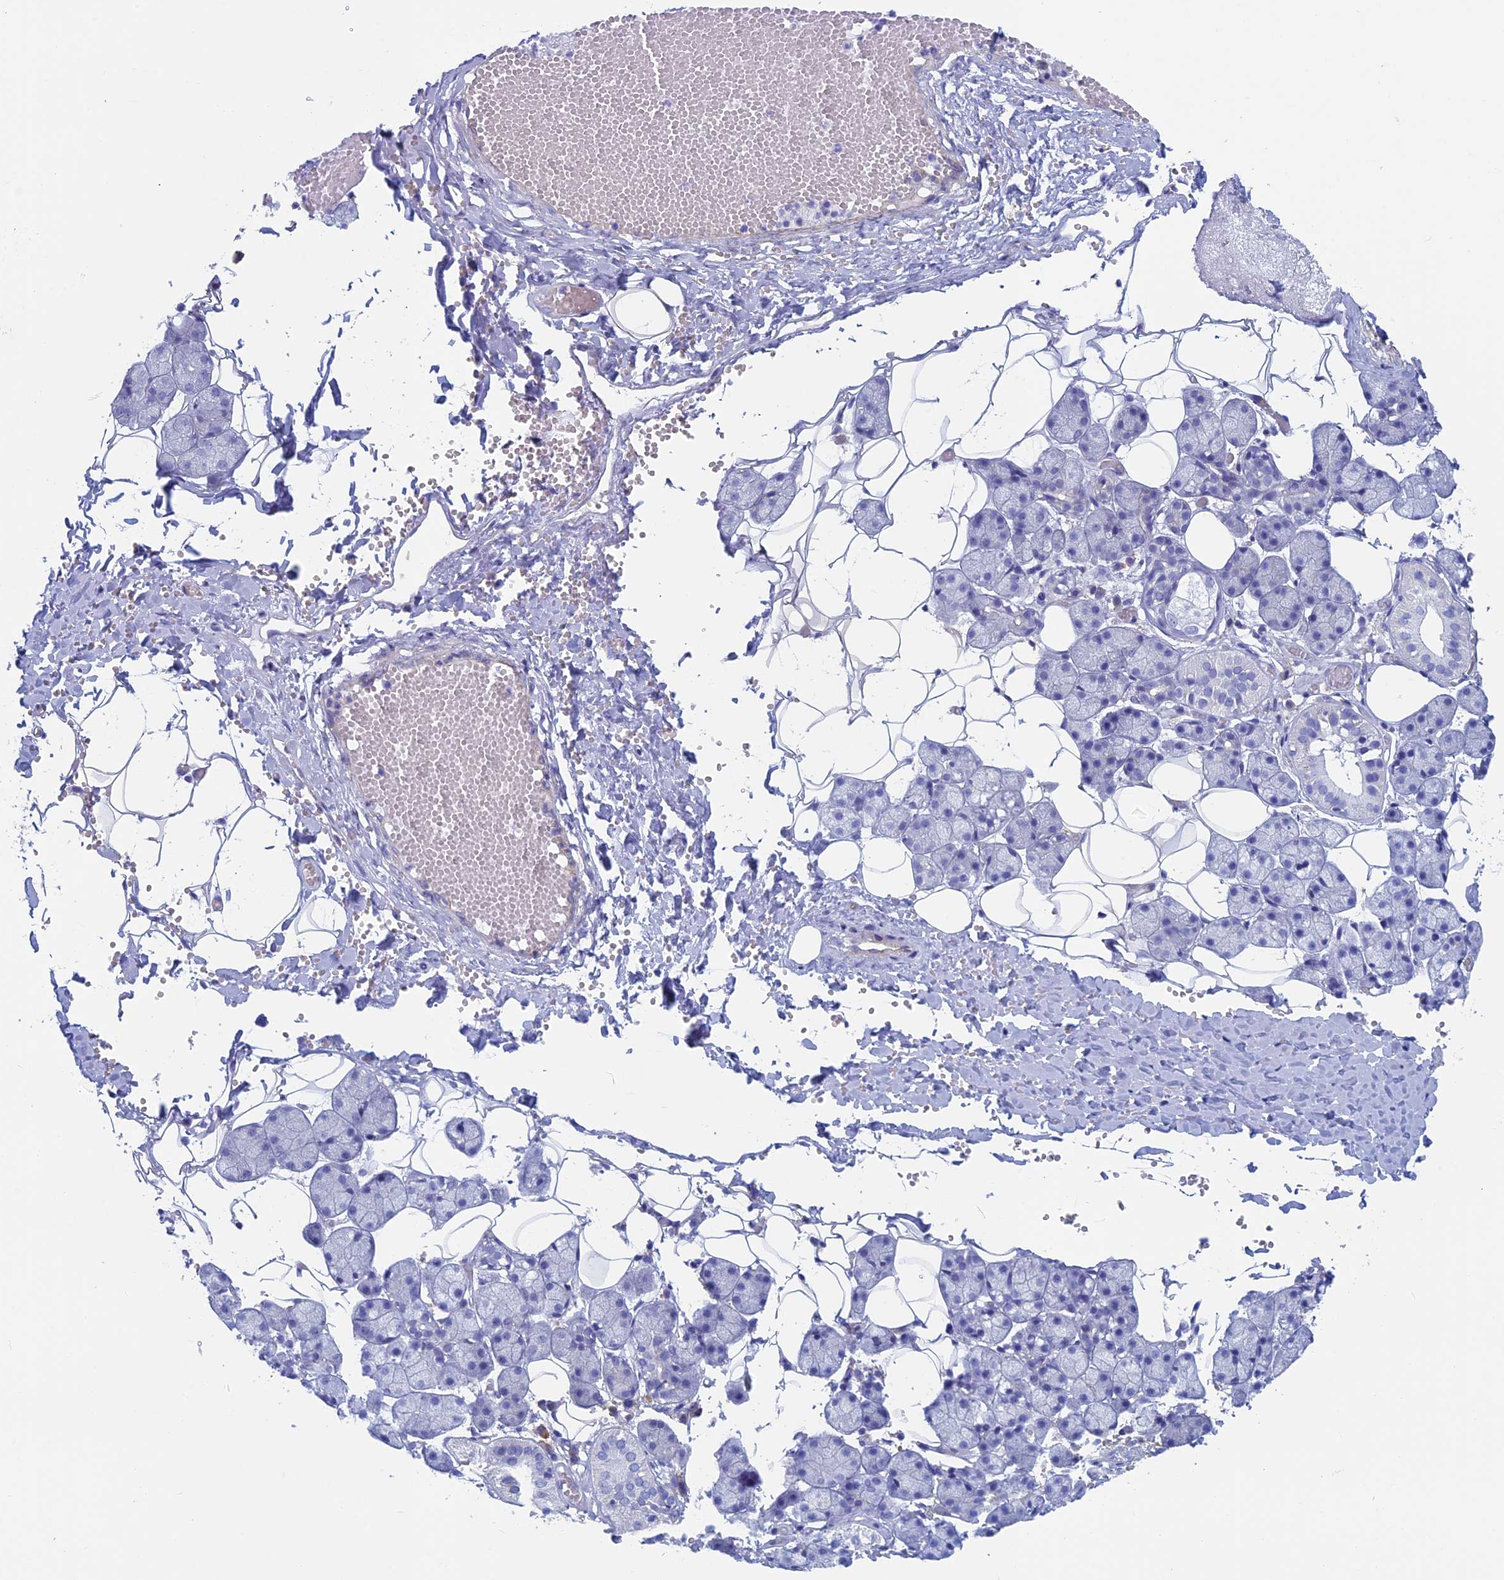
{"staining": {"intensity": "negative", "quantity": "none", "location": "none"}, "tissue": "salivary gland", "cell_type": "Glandular cells", "image_type": "normal", "snomed": [{"axis": "morphology", "description": "Normal tissue, NOS"}, {"axis": "topography", "description": "Salivary gland"}], "caption": "Immunohistochemistry of normal human salivary gland demonstrates no staining in glandular cells.", "gene": "MAGEB6", "patient": {"sex": "female", "age": 33}}